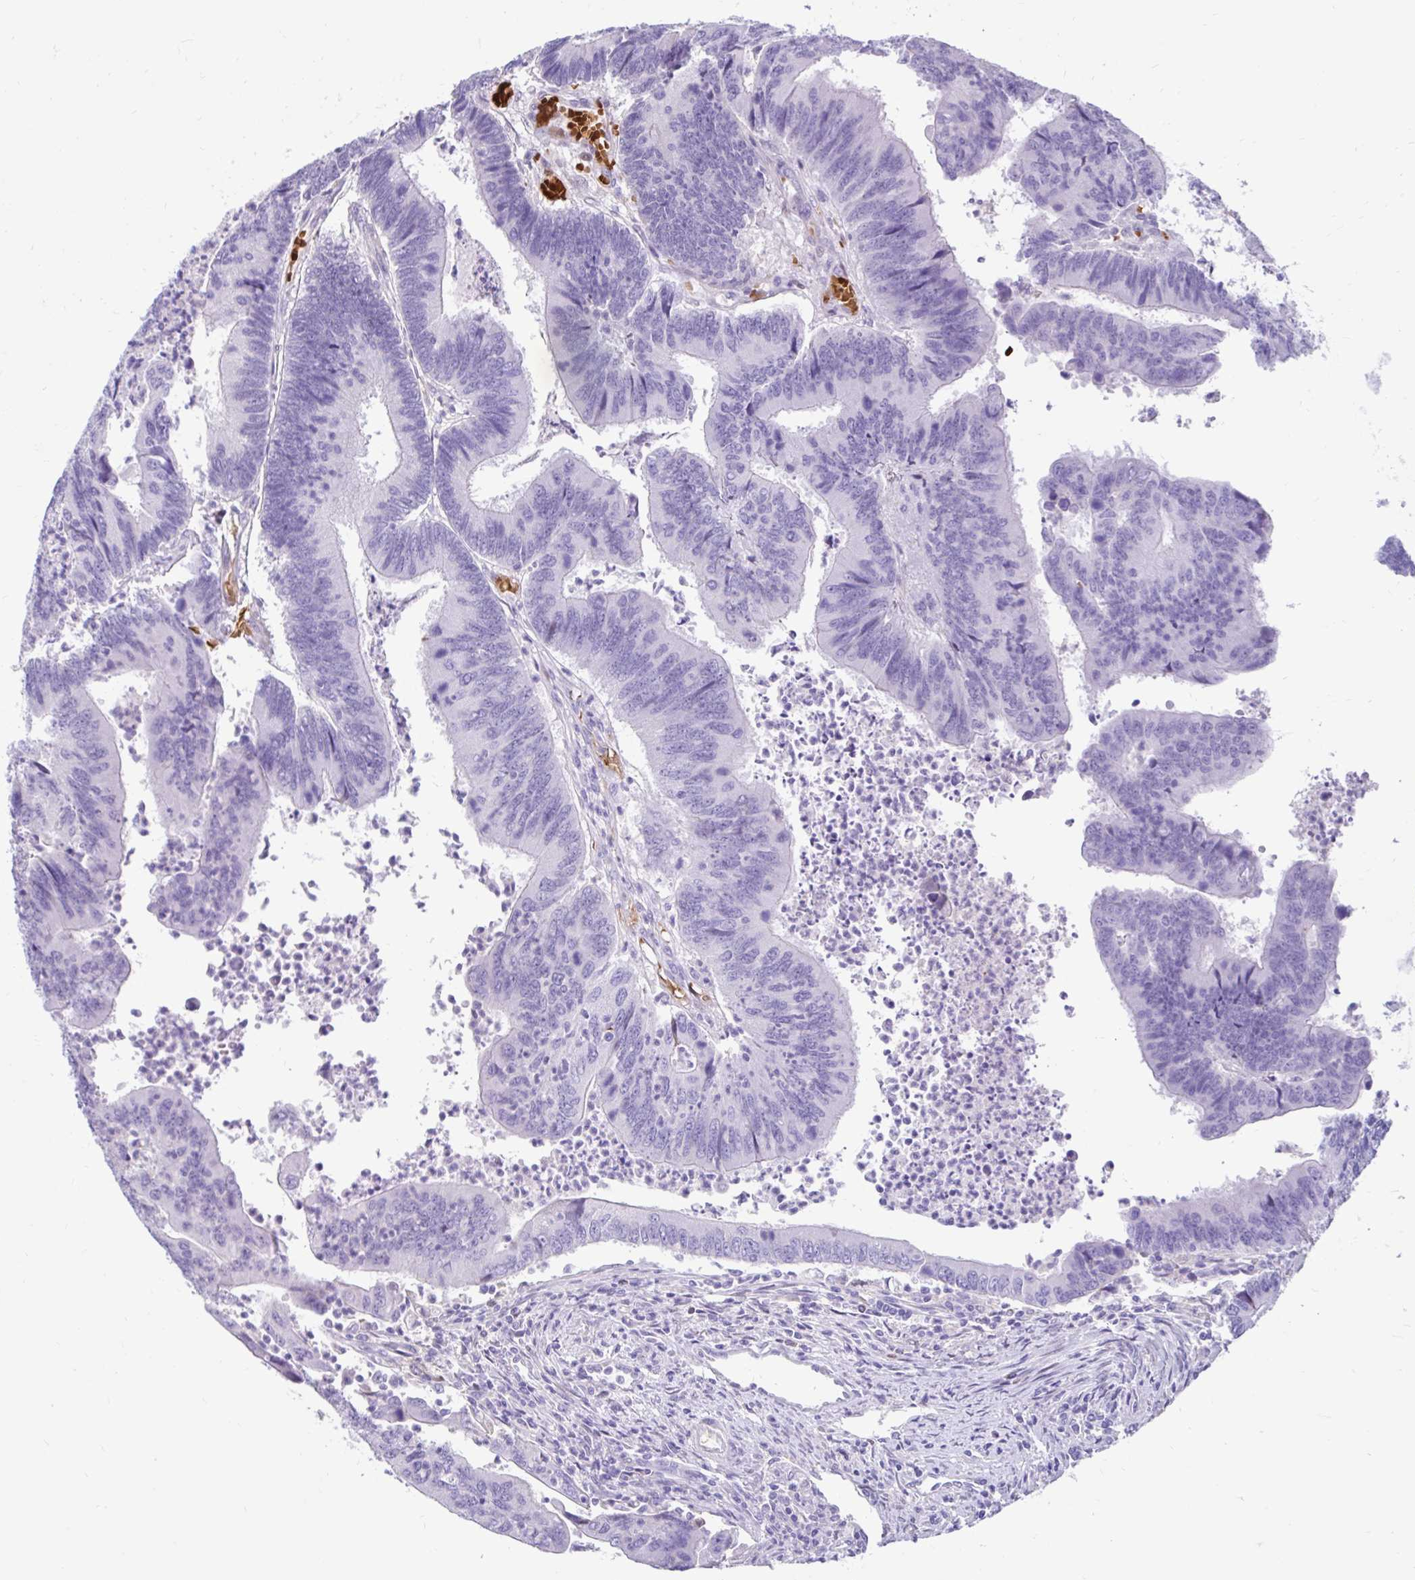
{"staining": {"intensity": "negative", "quantity": "none", "location": "none"}, "tissue": "colorectal cancer", "cell_type": "Tumor cells", "image_type": "cancer", "snomed": [{"axis": "morphology", "description": "Adenocarcinoma, NOS"}, {"axis": "topography", "description": "Colon"}], "caption": "A photomicrograph of human colorectal adenocarcinoma is negative for staining in tumor cells. (Brightfield microscopy of DAB (3,3'-diaminobenzidine) immunohistochemistry at high magnification).", "gene": "NHLH2", "patient": {"sex": "female", "age": 67}}